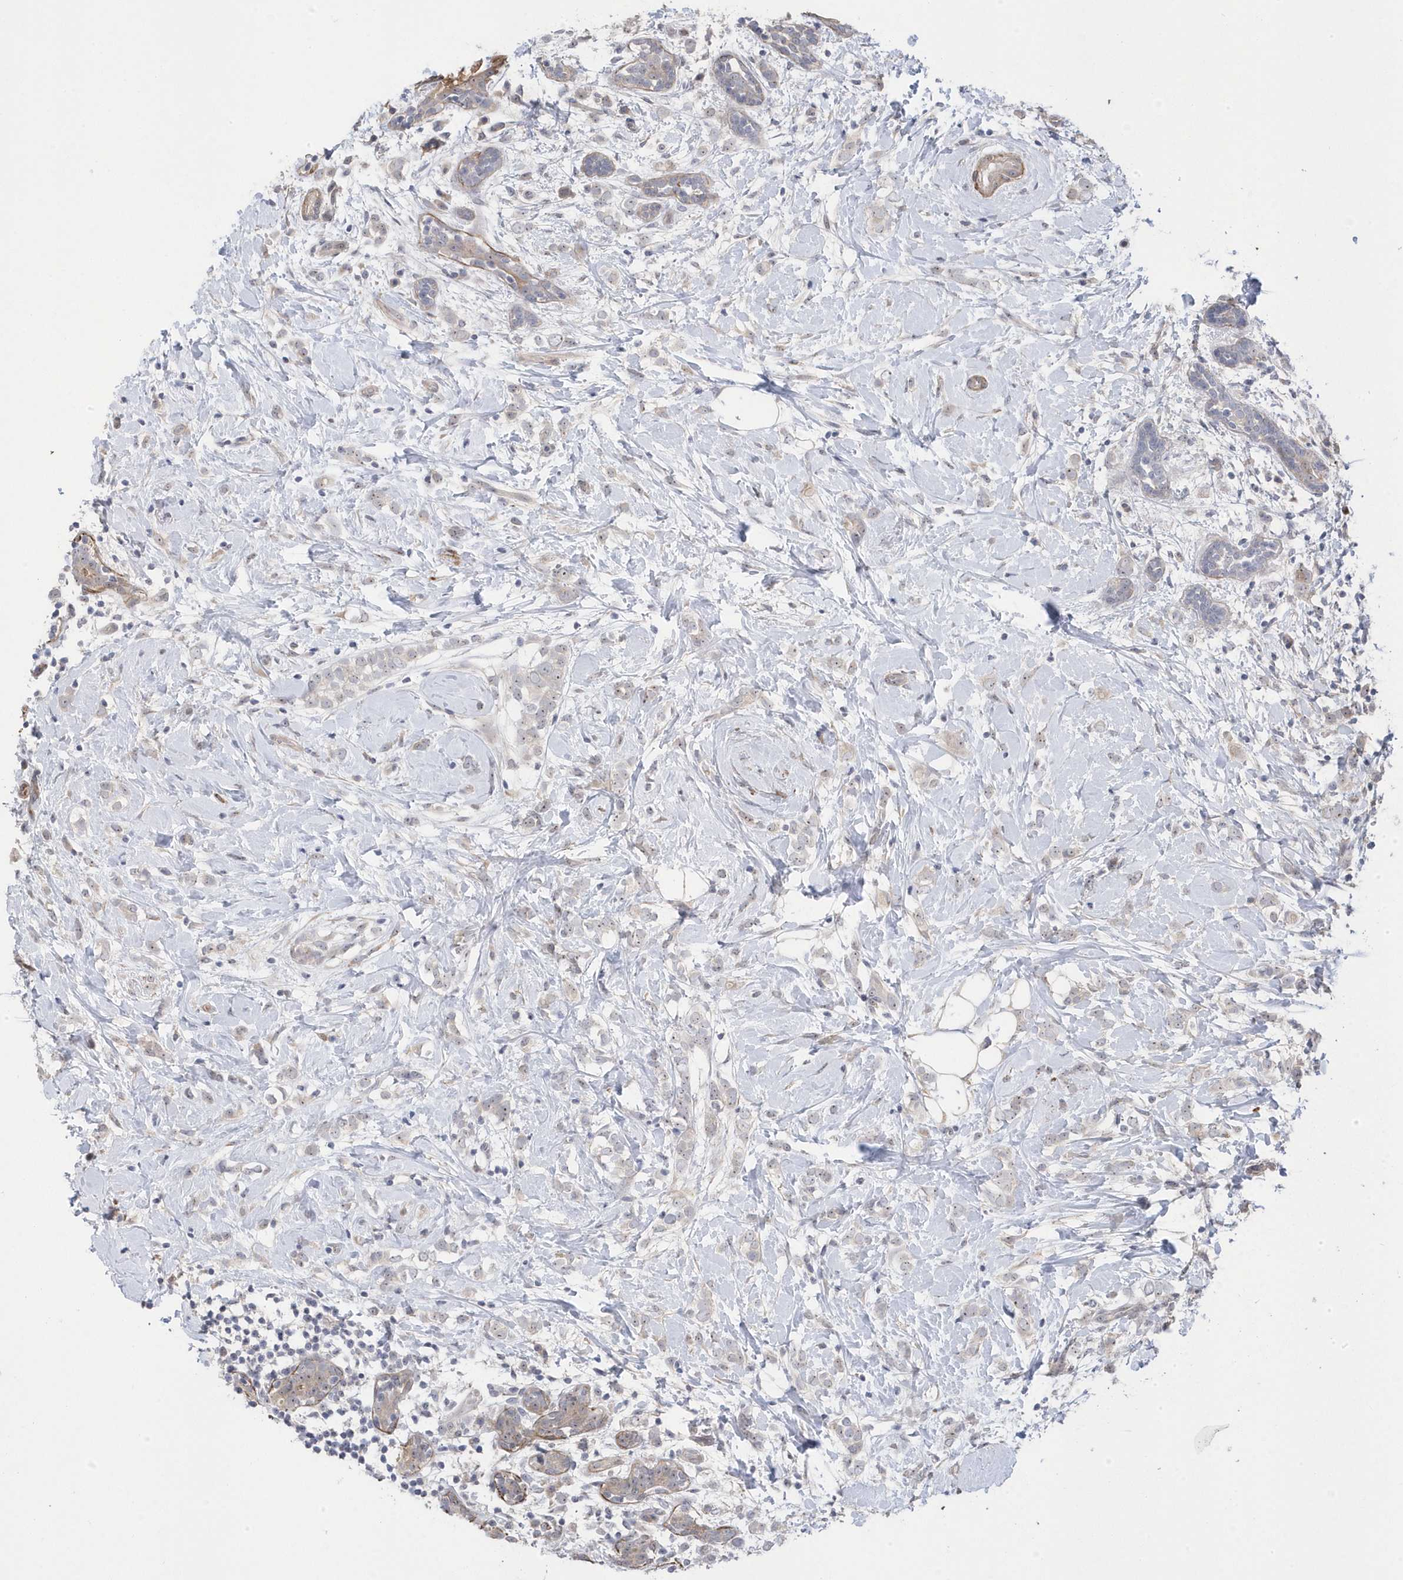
{"staining": {"intensity": "weak", "quantity": "<25%", "location": "cytoplasmic/membranous"}, "tissue": "breast cancer", "cell_type": "Tumor cells", "image_type": "cancer", "snomed": [{"axis": "morphology", "description": "Normal tissue, NOS"}, {"axis": "morphology", "description": "Lobular carcinoma"}, {"axis": "topography", "description": "Breast"}], "caption": "Image shows no protein staining in tumor cells of lobular carcinoma (breast) tissue. Brightfield microscopy of IHC stained with DAB (brown) and hematoxylin (blue), captured at high magnification.", "gene": "GTPBP6", "patient": {"sex": "female", "age": 47}}